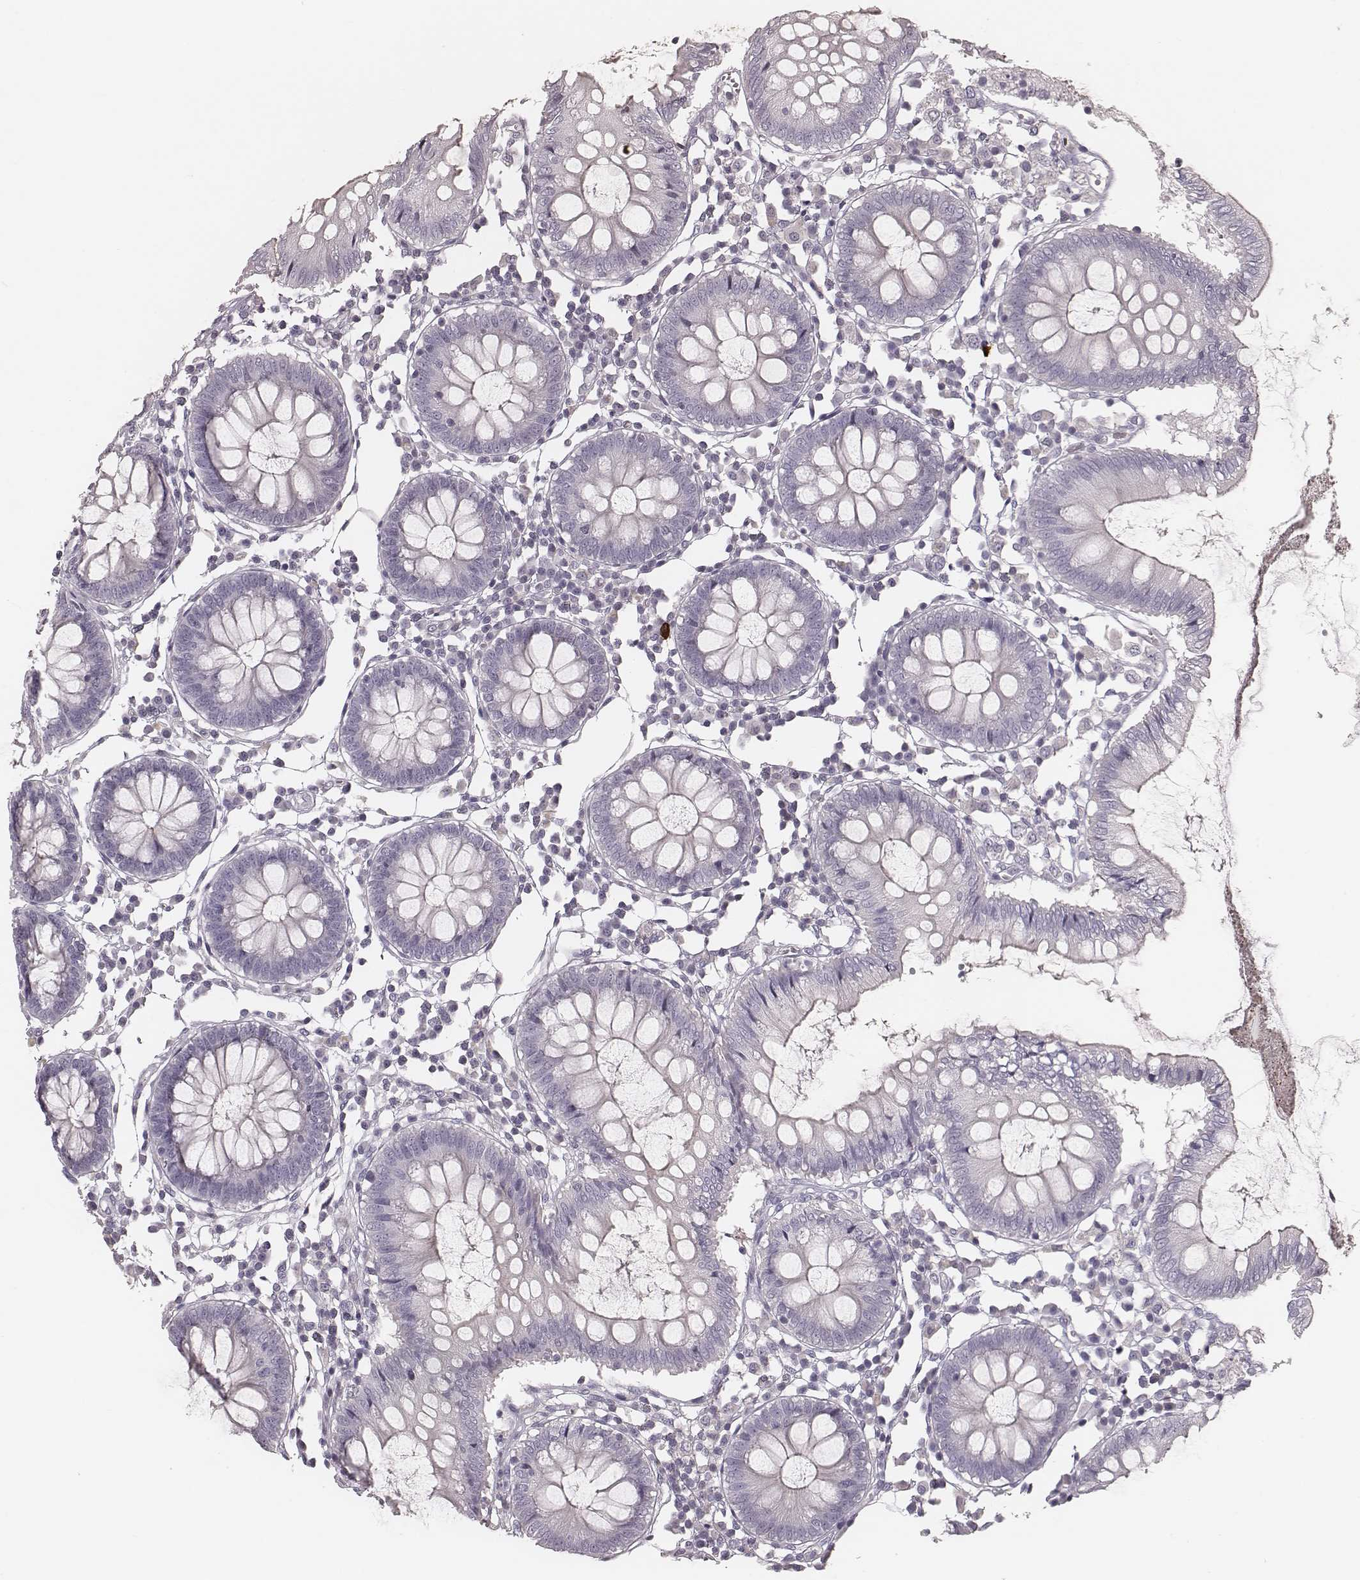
{"staining": {"intensity": "negative", "quantity": "none", "location": "none"}, "tissue": "colon", "cell_type": "Endothelial cells", "image_type": "normal", "snomed": [{"axis": "morphology", "description": "Normal tissue, NOS"}, {"axis": "morphology", "description": "Adenocarcinoma, NOS"}, {"axis": "topography", "description": "Colon"}], "caption": "This is an IHC histopathology image of benign human colon. There is no expression in endothelial cells.", "gene": "S100Z", "patient": {"sex": "male", "age": 83}}